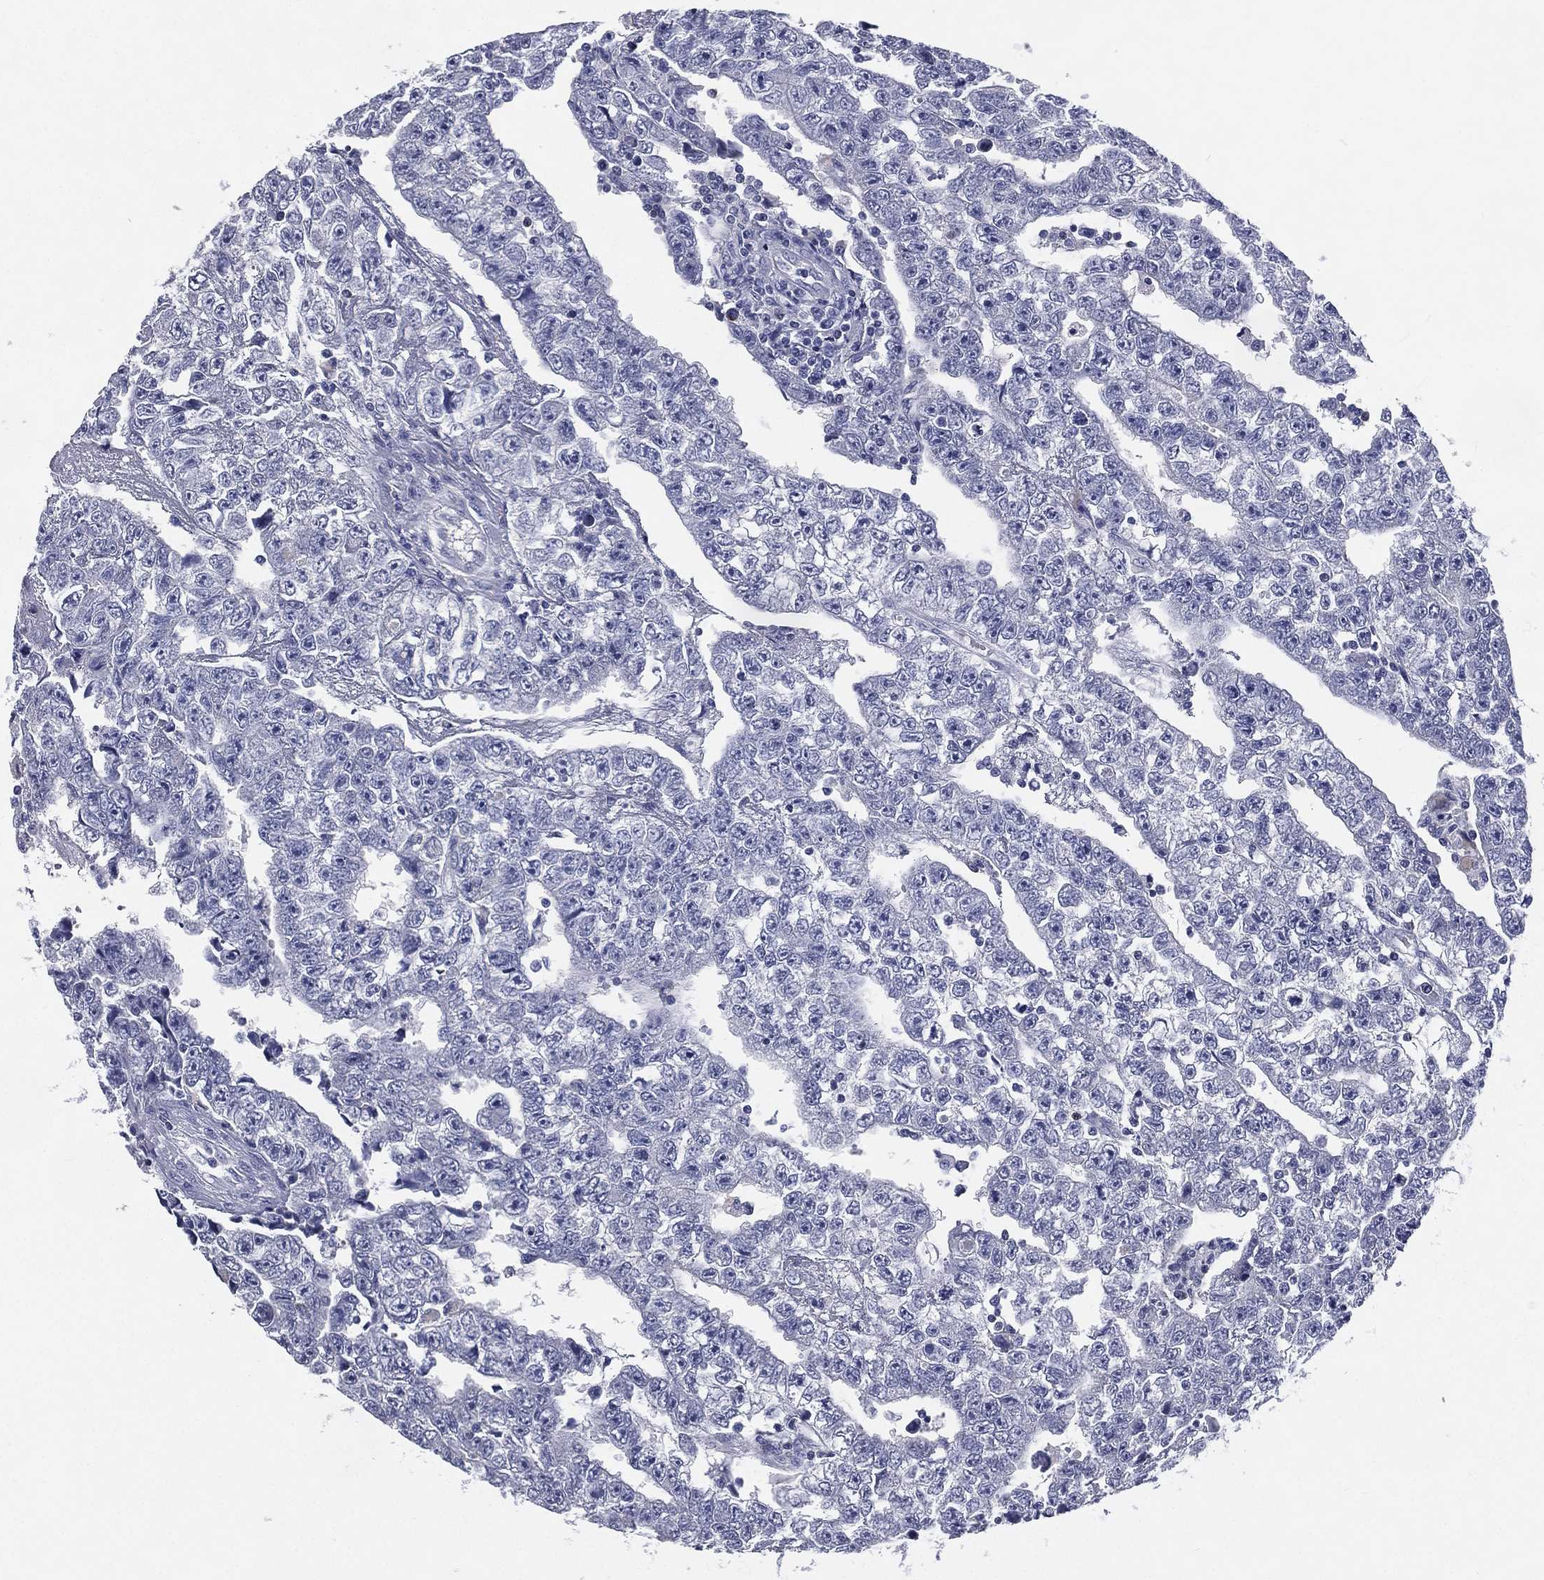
{"staining": {"intensity": "negative", "quantity": "none", "location": "none"}, "tissue": "testis cancer", "cell_type": "Tumor cells", "image_type": "cancer", "snomed": [{"axis": "morphology", "description": "Carcinoma, Embryonal, NOS"}, {"axis": "topography", "description": "Testis"}], "caption": "Testis cancer was stained to show a protein in brown. There is no significant staining in tumor cells.", "gene": "IFT27", "patient": {"sex": "male", "age": 25}}